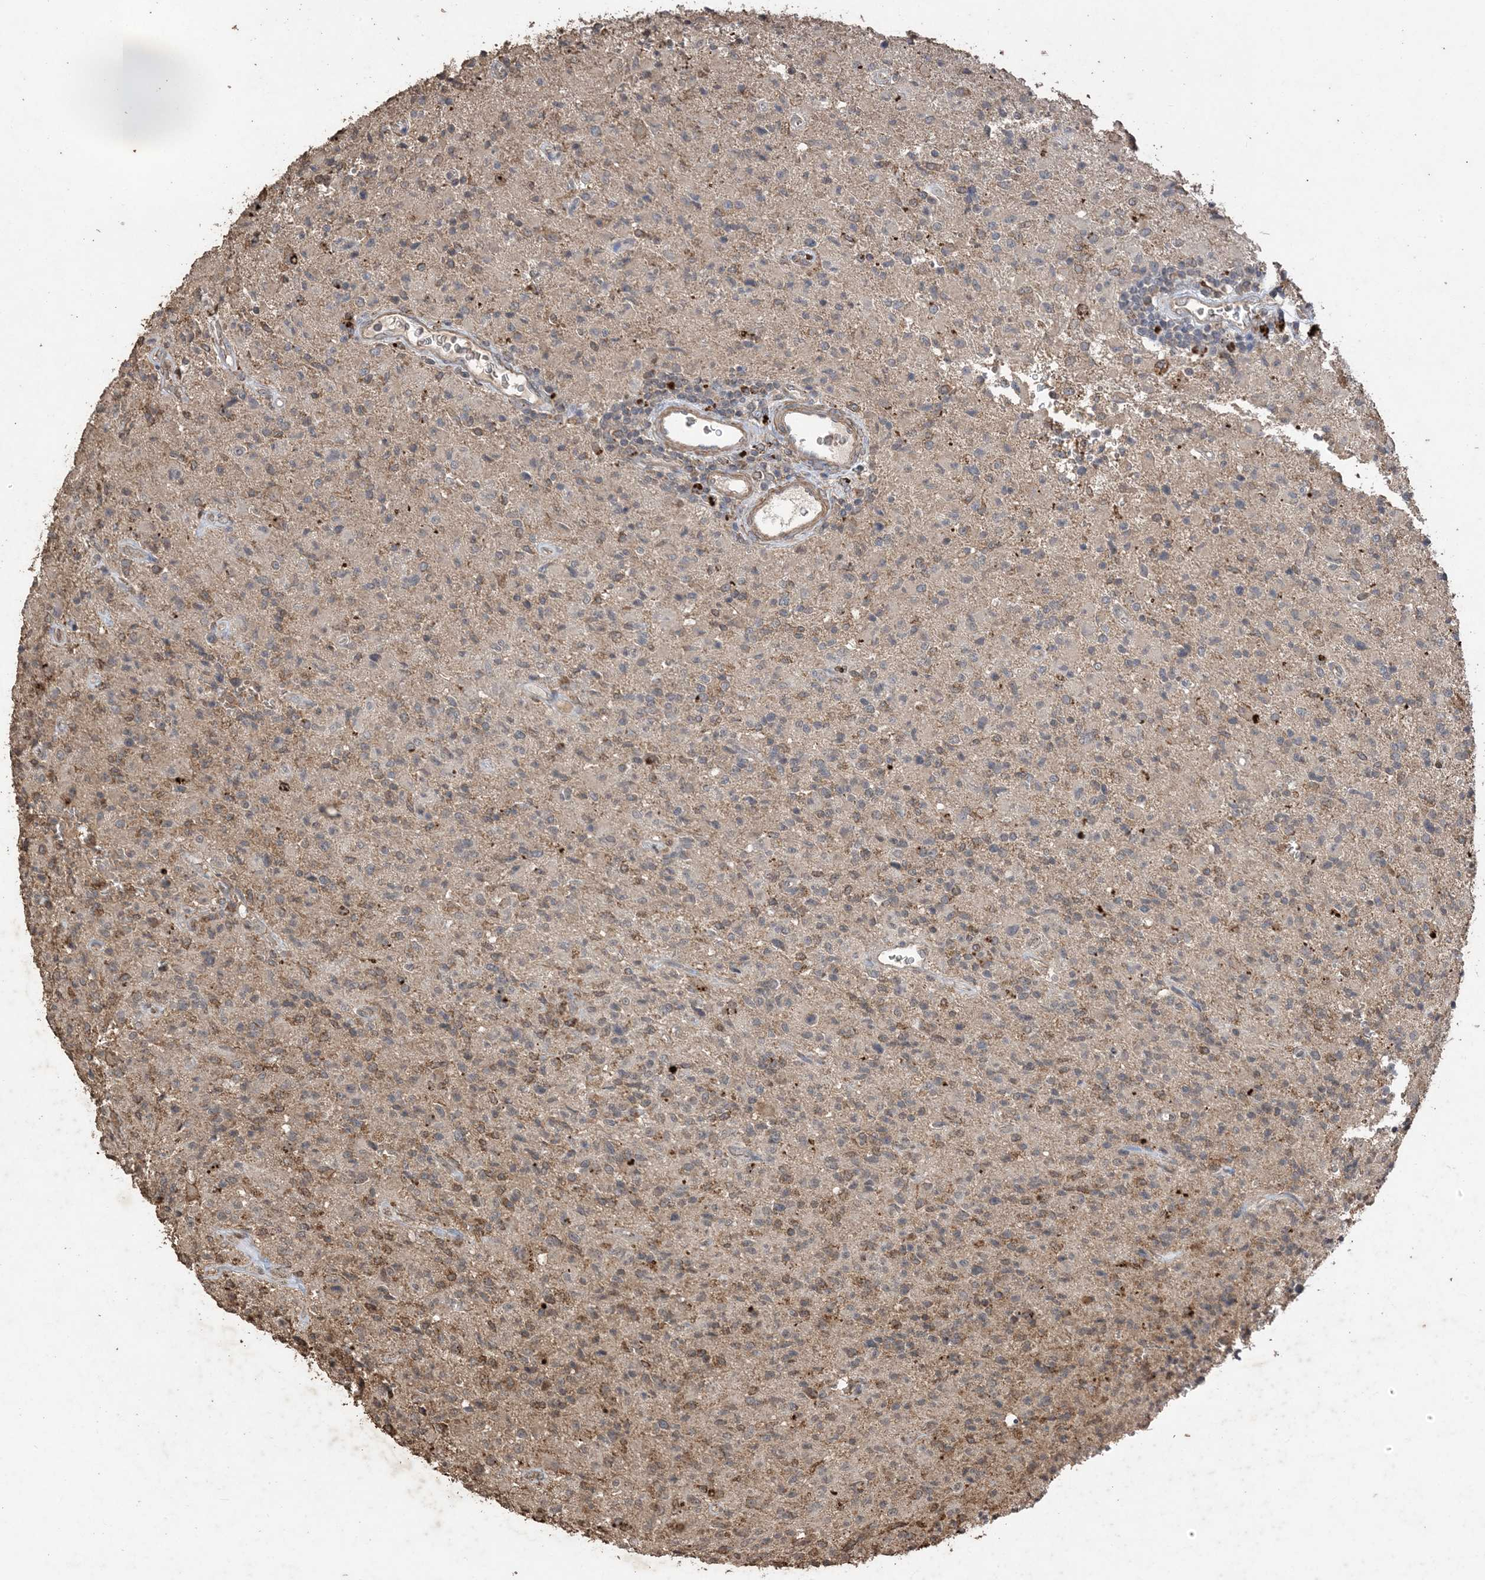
{"staining": {"intensity": "weak", "quantity": "<25%", "location": "cytoplasmic/membranous"}, "tissue": "glioma", "cell_type": "Tumor cells", "image_type": "cancer", "snomed": [{"axis": "morphology", "description": "Glioma, malignant, High grade"}, {"axis": "topography", "description": "Brain"}], "caption": "A high-resolution micrograph shows IHC staining of high-grade glioma (malignant), which reveals no significant positivity in tumor cells.", "gene": "HPS4", "patient": {"sex": "female", "age": 57}}